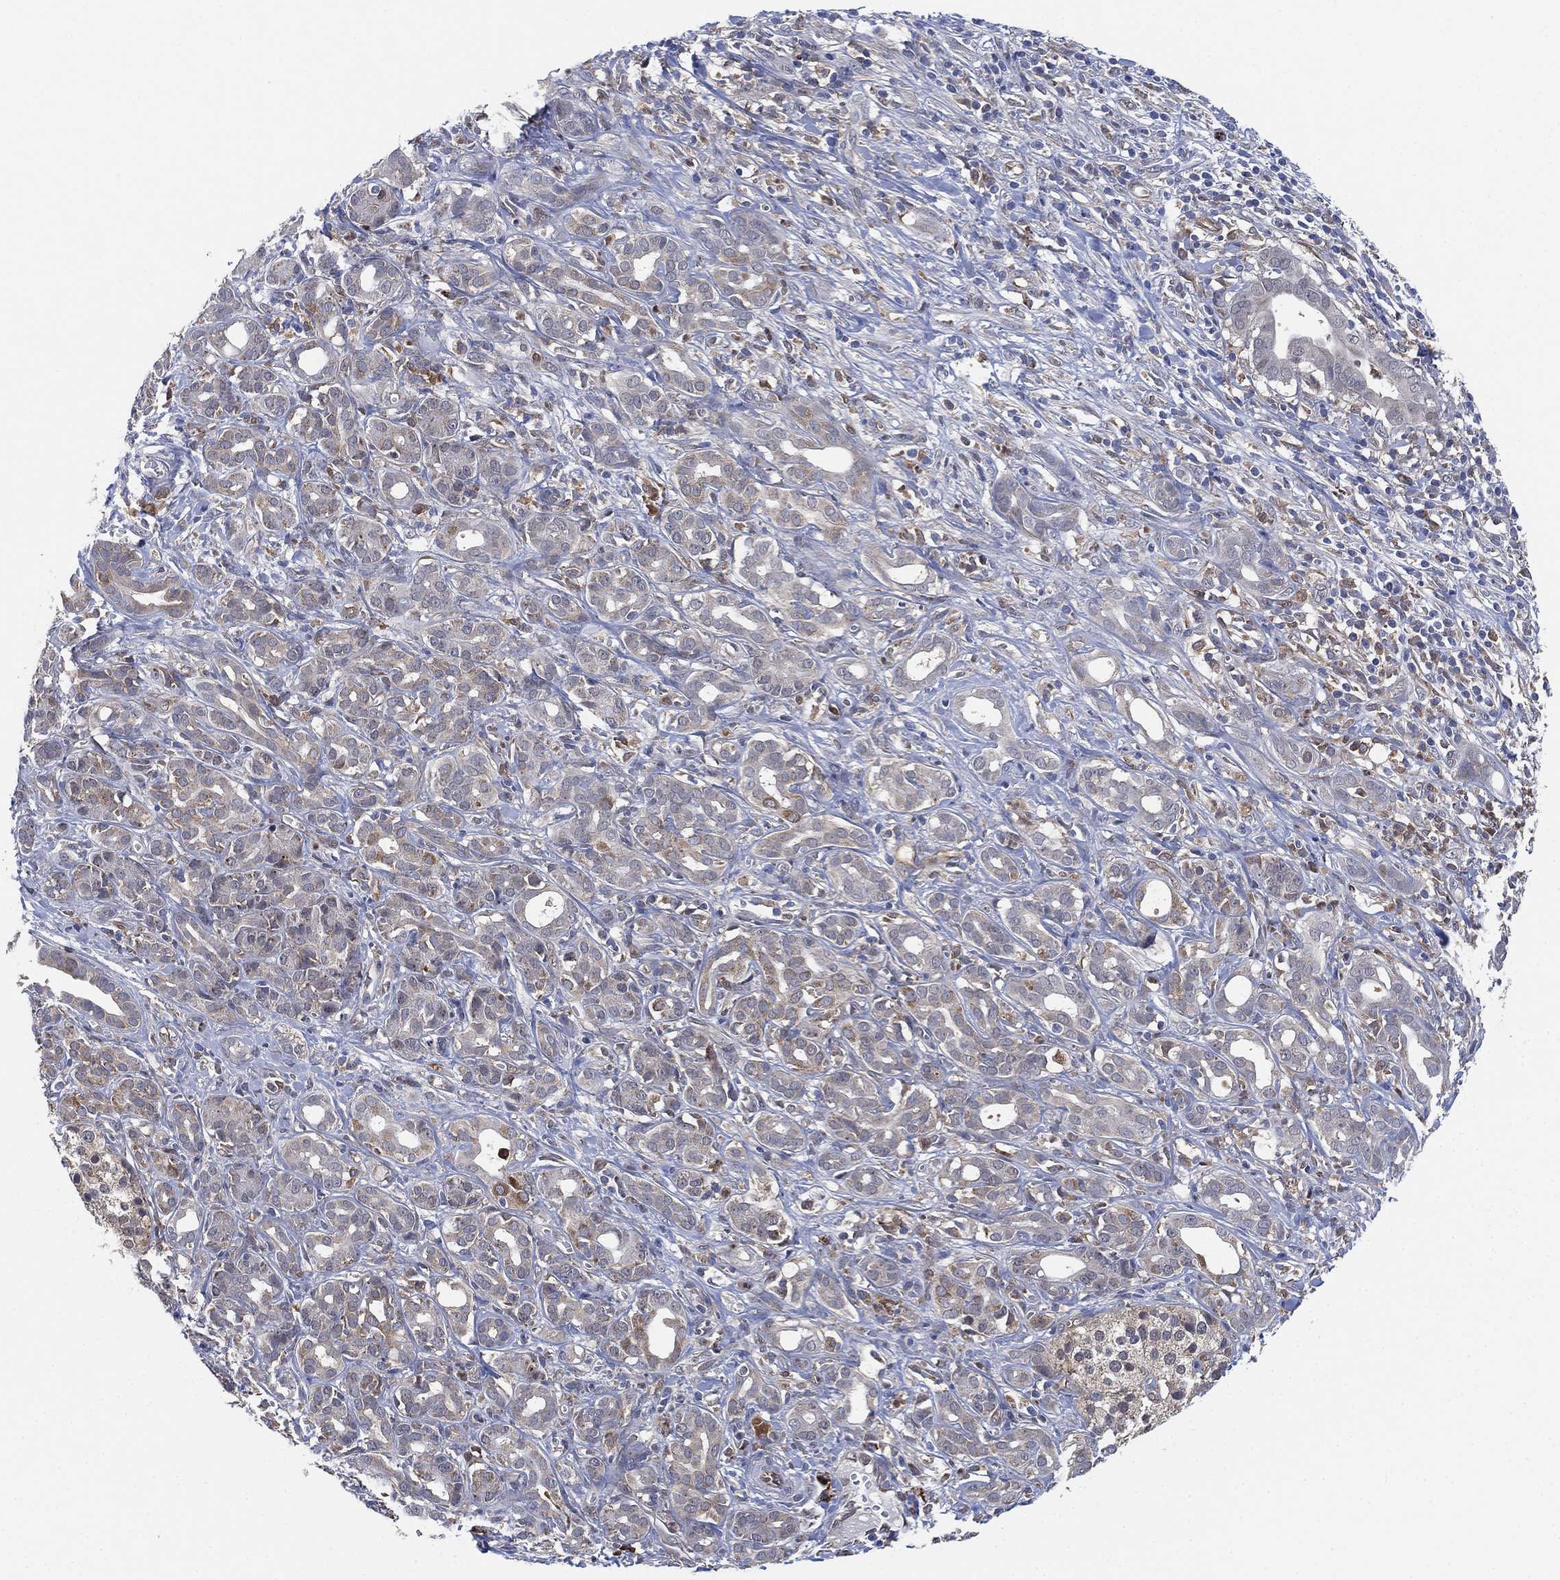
{"staining": {"intensity": "weak", "quantity": "<25%", "location": "cytoplasmic/membranous"}, "tissue": "pancreatic cancer", "cell_type": "Tumor cells", "image_type": "cancer", "snomed": [{"axis": "morphology", "description": "Adenocarcinoma, NOS"}, {"axis": "topography", "description": "Pancreas"}], "caption": "Immunohistochemical staining of human adenocarcinoma (pancreatic) shows no significant positivity in tumor cells. The staining was performed using DAB to visualize the protein expression in brown, while the nuclei were stained in blue with hematoxylin (Magnification: 20x).", "gene": "FES", "patient": {"sex": "male", "age": 61}}